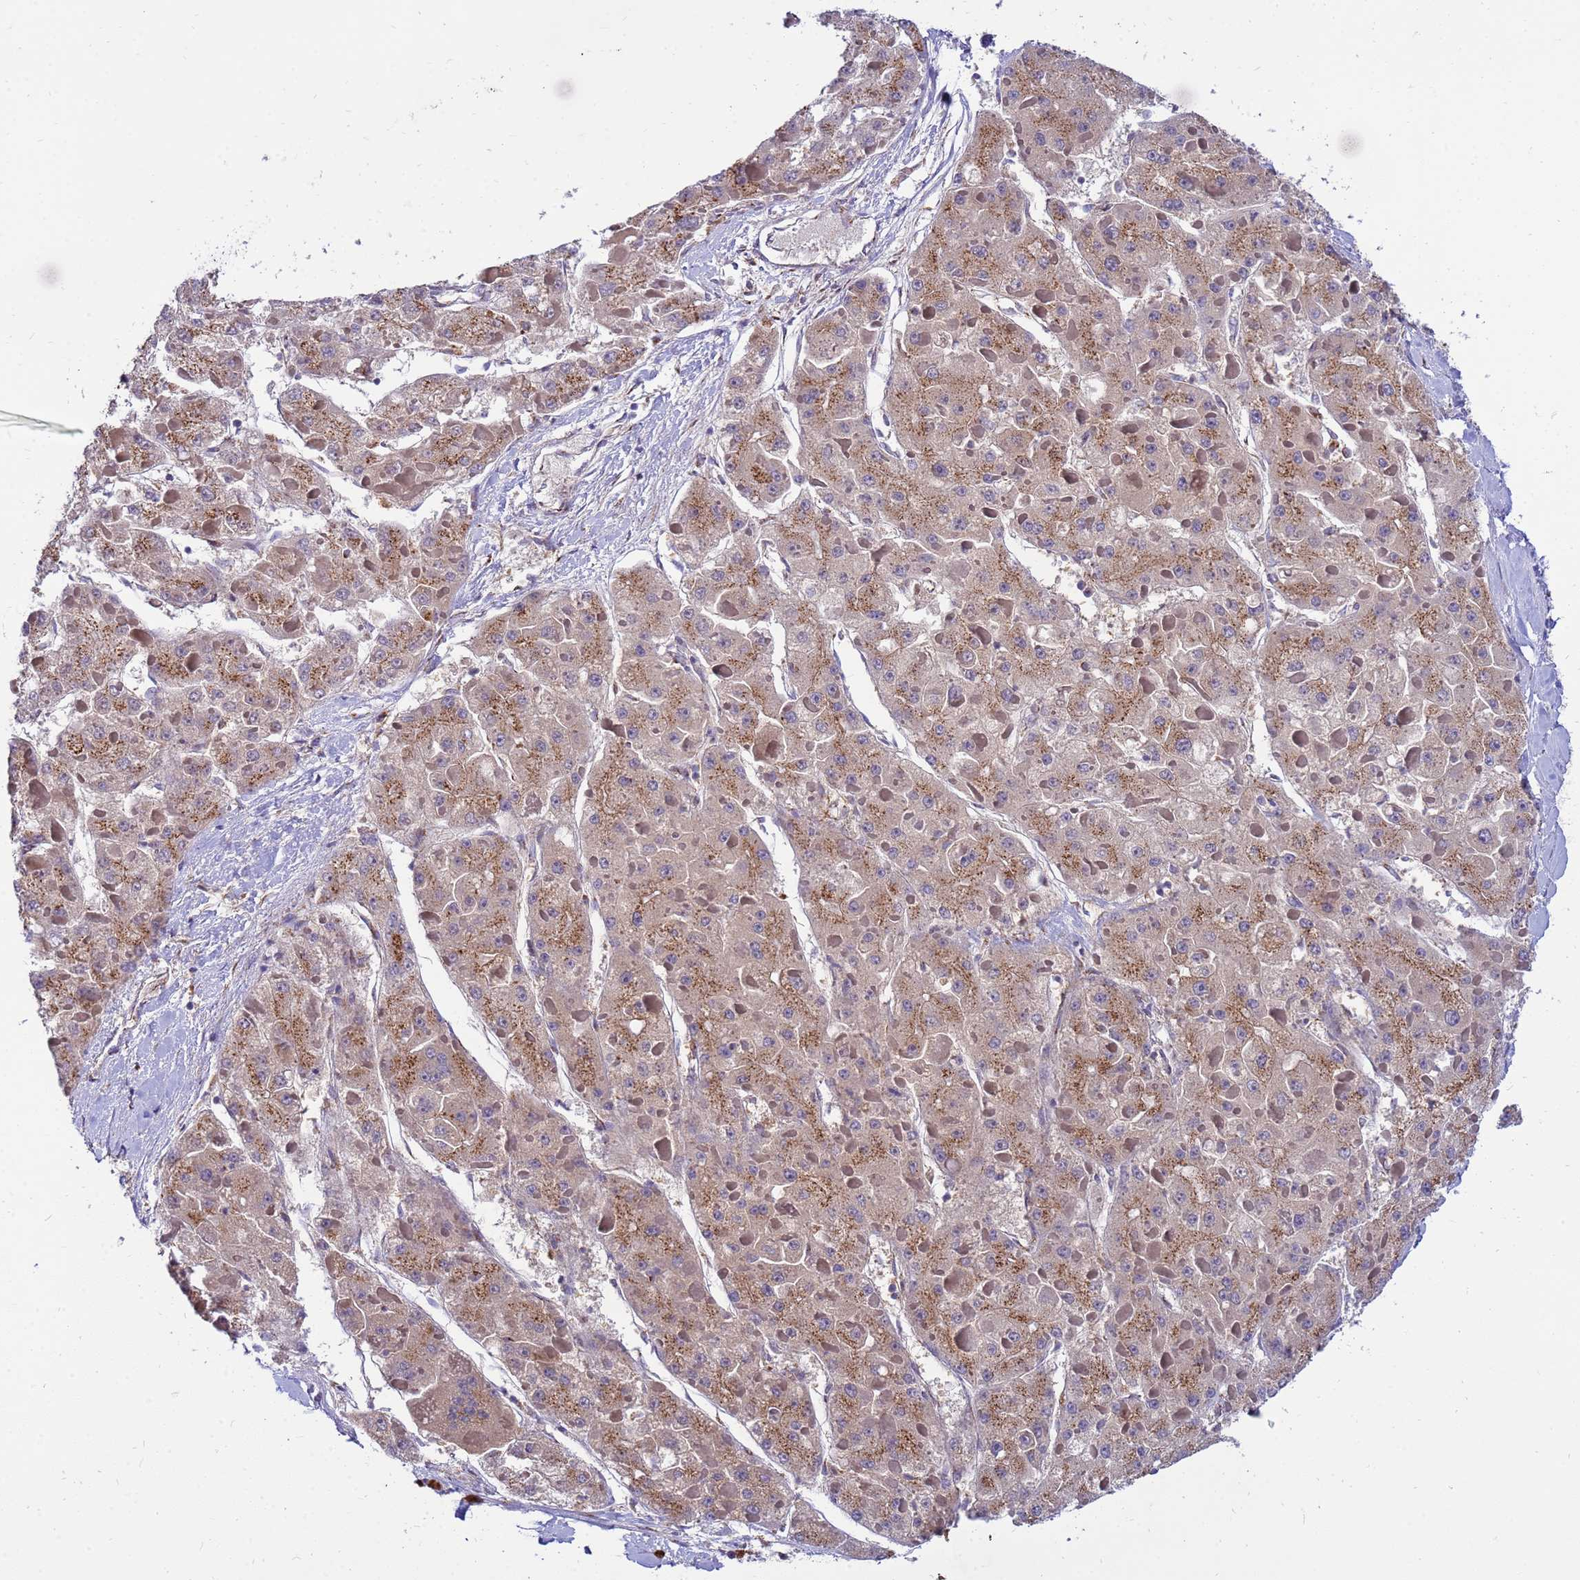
{"staining": {"intensity": "moderate", "quantity": ">75%", "location": "cytoplasmic/membranous"}, "tissue": "liver cancer", "cell_type": "Tumor cells", "image_type": "cancer", "snomed": [{"axis": "morphology", "description": "Carcinoma, Hepatocellular, NOS"}, {"axis": "topography", "description": "Liver"}], "caption": "Immunohistochemical staining of human hepatocellular carcinoma (liver) demonstrates moderate cytoplasmic/membranous protein staining in about >75% of tumor cells. Nuclei are stained in blue.", "gene": "HPS3", "patient": {"sex": "female", "age": 73}}